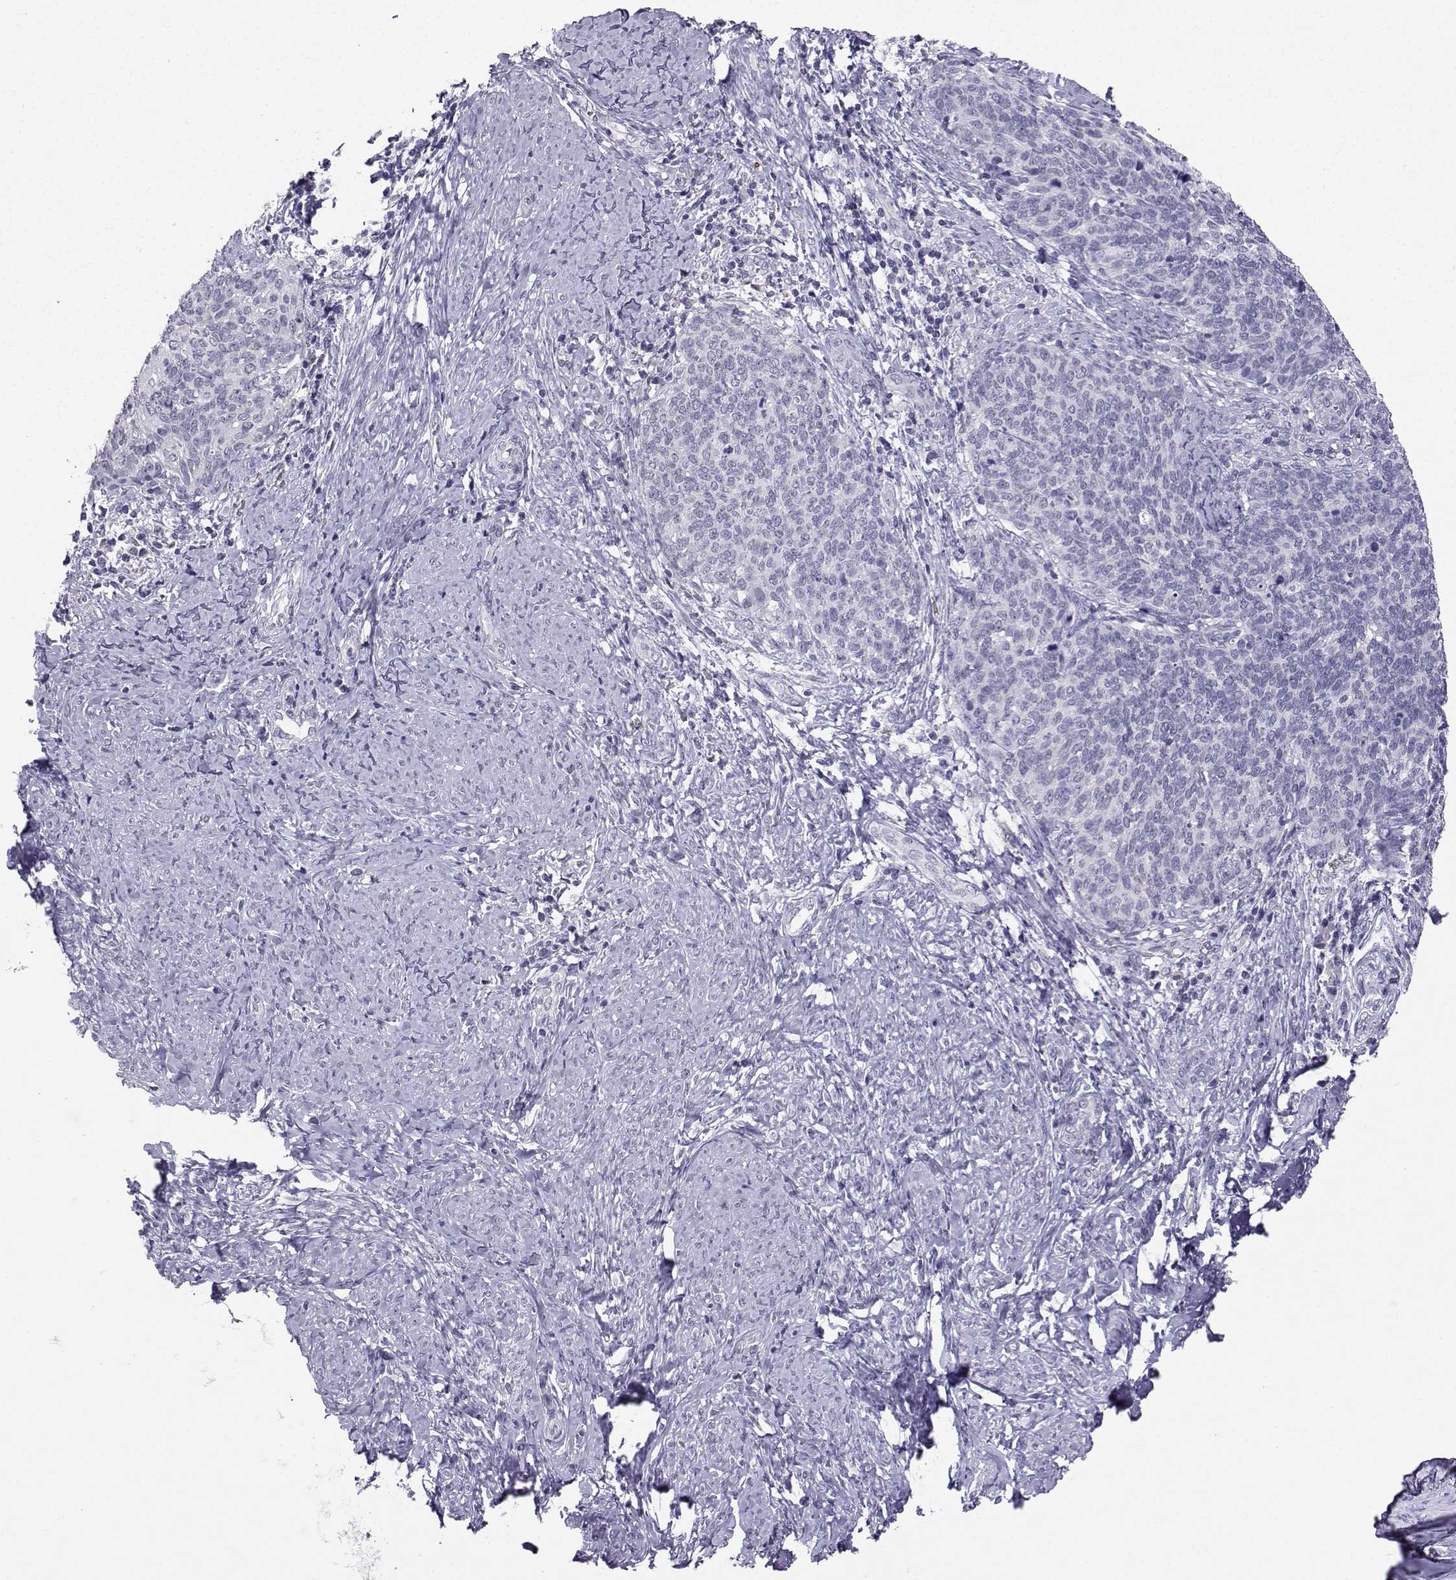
{"staining": {"intensity": "negative", "quantity": "none", "location": "none"}, "tissue": "cervical cancer", "cell_type": "Tumor cells", "image_type": "cancer", "snomed": [{"axis": "morphology", "description": "Normal tissue, NOS"}, {"axis": "morphology", "description": "Squamous cell carcinoma, NOS"}, {"axis": "topography", "description": "Cervix"}], "caption": "Immunohistochemistry (IHC) photomicrograph of cervical squamous cell carcinoma stained for a protein (brown), which displays no staining in tumor cells.", "gene": "TBR1", "patient": {"sex": "female", "age": 39}}